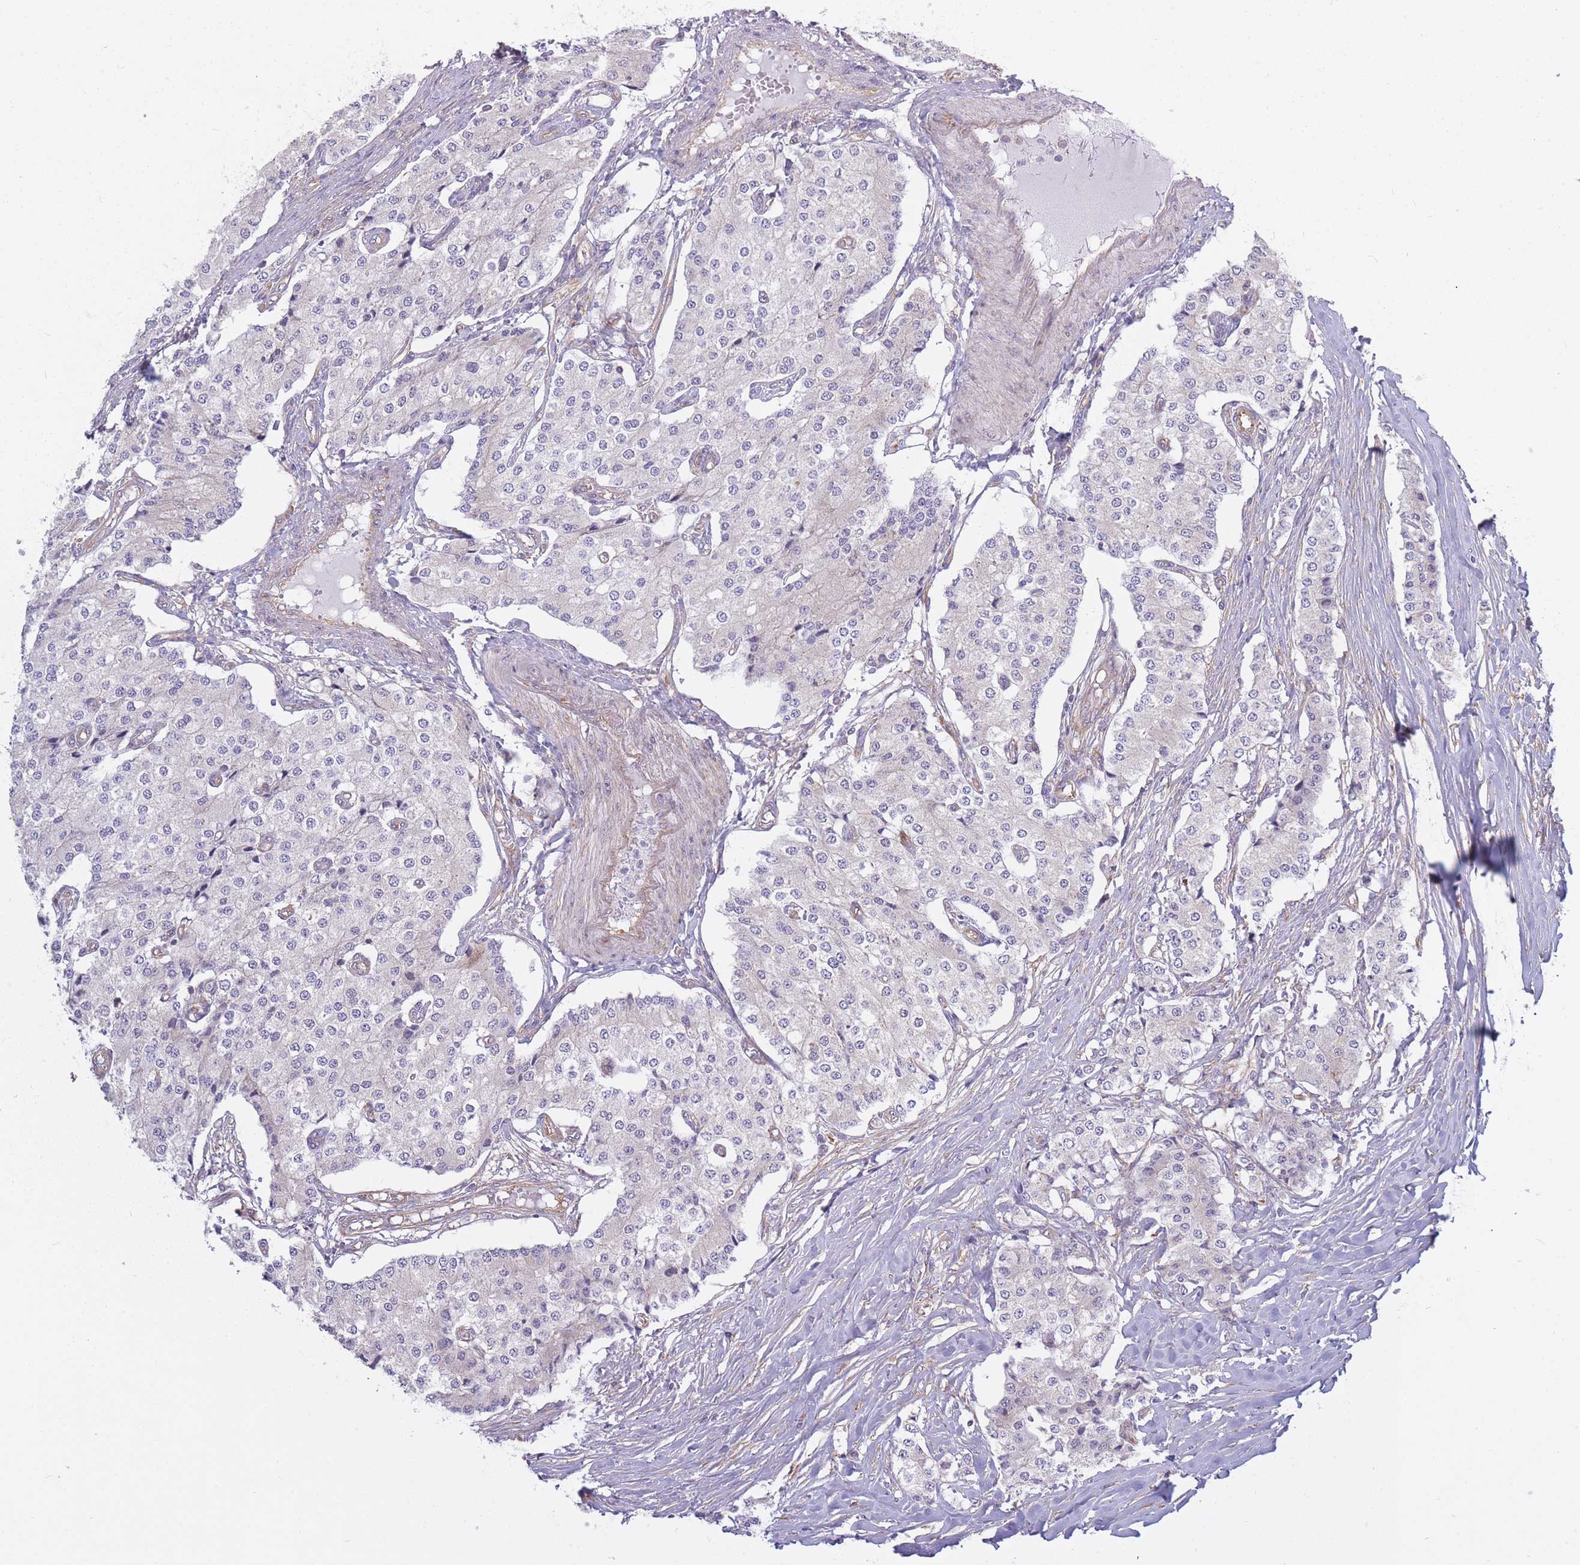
{"staining": {"intensity": "negative", "quantity": "none", "location": "none"}, "tissue": "carcinoid", "cell_type": "Tumor cells", "image_type": "cancer", "snomed": [{"axis": "morphology", "description": "Carcinoid, malignant, NOS"}, {"axis": "topography", "description": "Colon"}], "caption": "IHC histopathology image of neoplastic tissue: carcinoid stained with DAB (3,3'-diaminobenzidine) exhibits no significant protein staining in tumor cells. Brightfield microscopy of immunohistochemistry (IHC) stained with DAB (3,3'-diaminobenzidine) (brown) and hematoxylin (blue), captured at high magnification.", "gene": "CCDC124", "patient": {"sex": "female", "age": 52}}